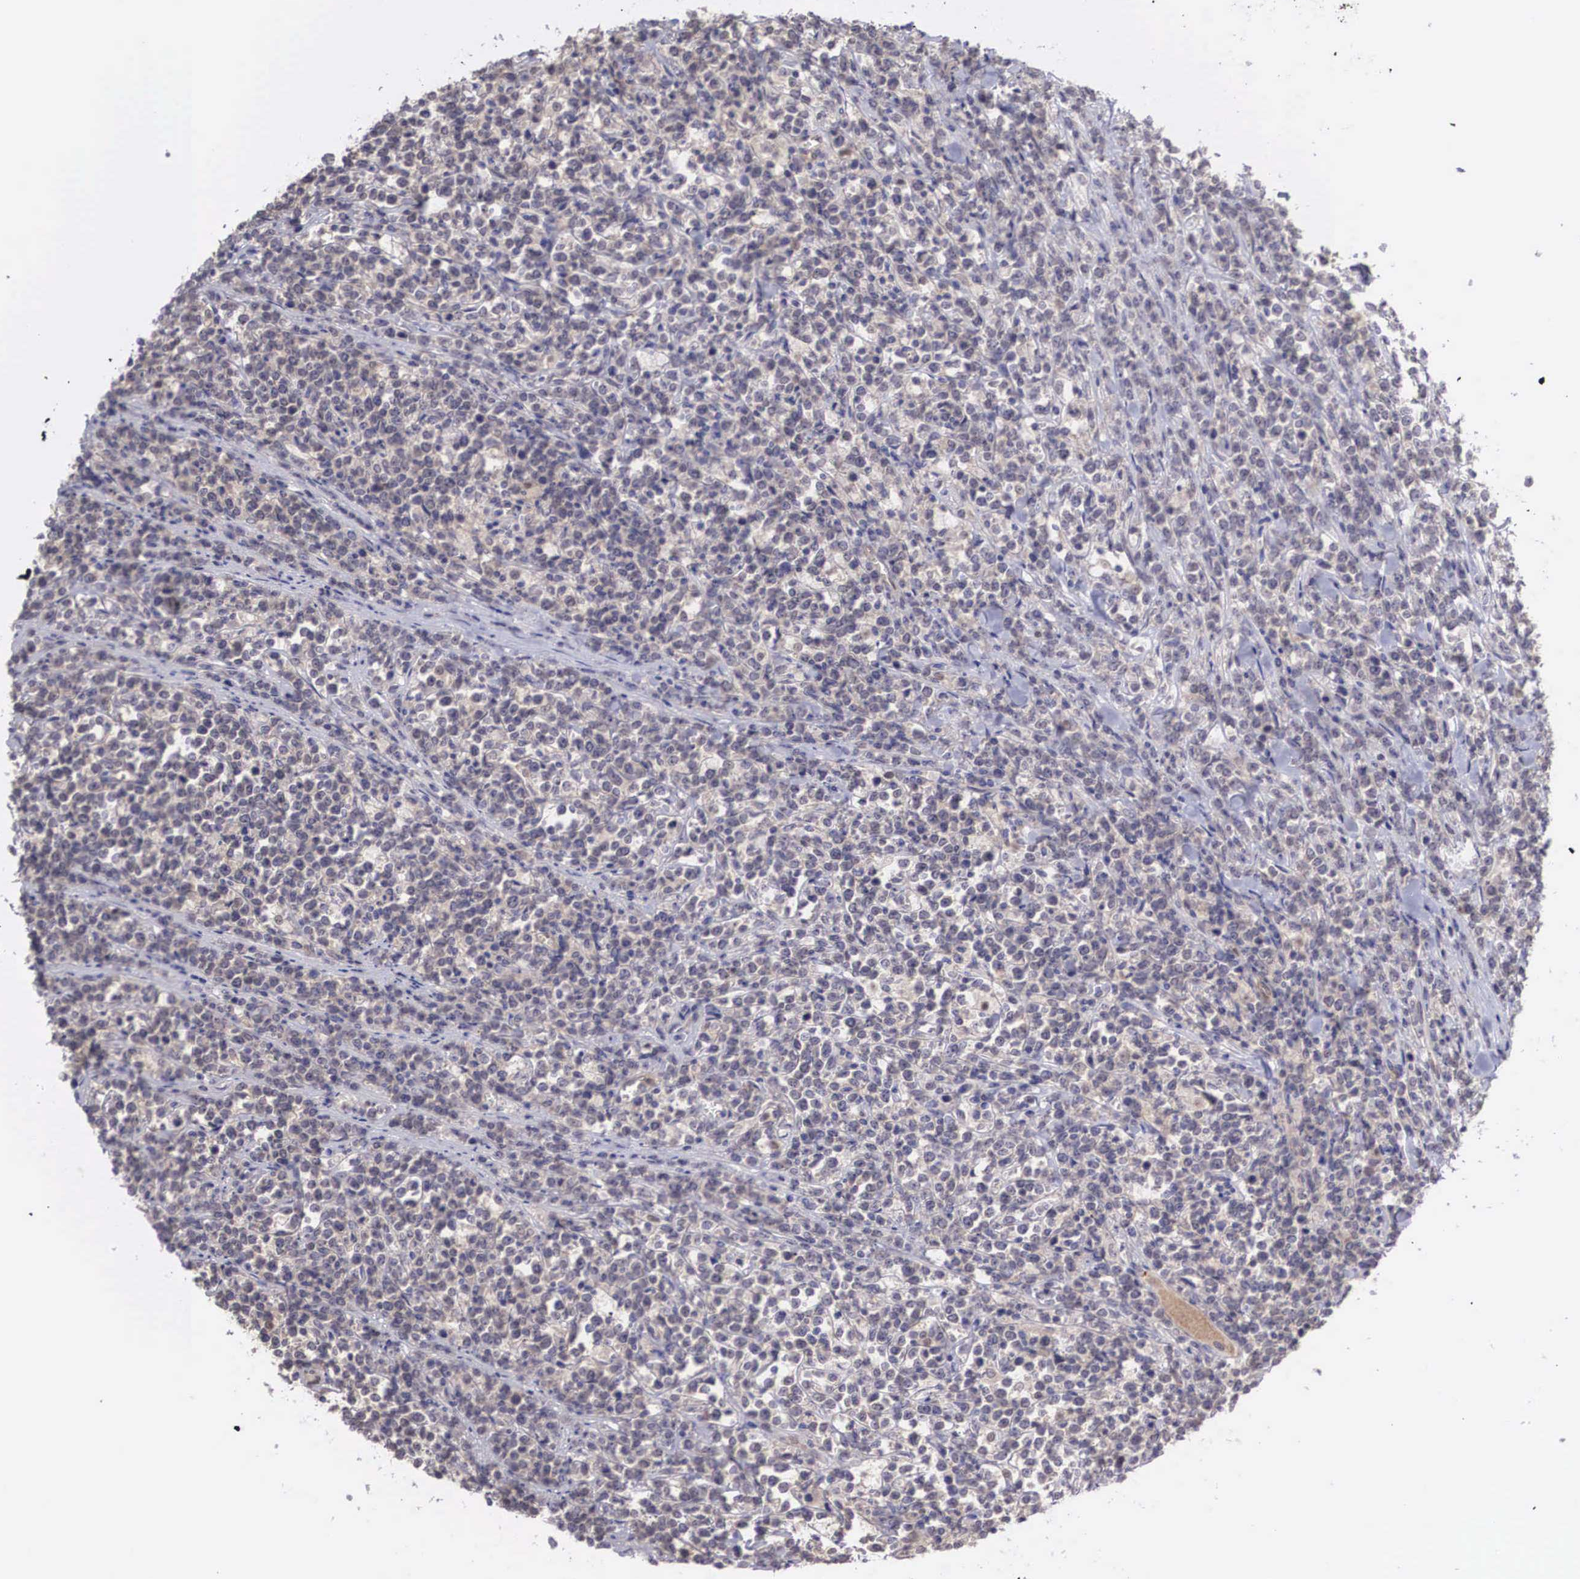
{"staining": {"intensity": "negative", "quantity": "none", "location": "none"}, "tissue": "lymphoma", "cell_type": "Tumor cells", "image_type": "cancer", "snomed": [{"axis": "morphology", "description": "Malignant lymphoma, non-Hodgkin's type, High grade"}, {"axis": "topography", "description": "Small intestine"}, {"axis": "topography", "description": "Colon"}], "caption": "This micrograph is of high-grade malignant lymphoma, non-Hodgkin's type stained with immunohistochemistry to label a protein in brown with the nuclei are counter-stained blue. There is no positivity in tumor cells.", "gene": "DNAJB7", "patient": {"sex": "male", "age": 8}}